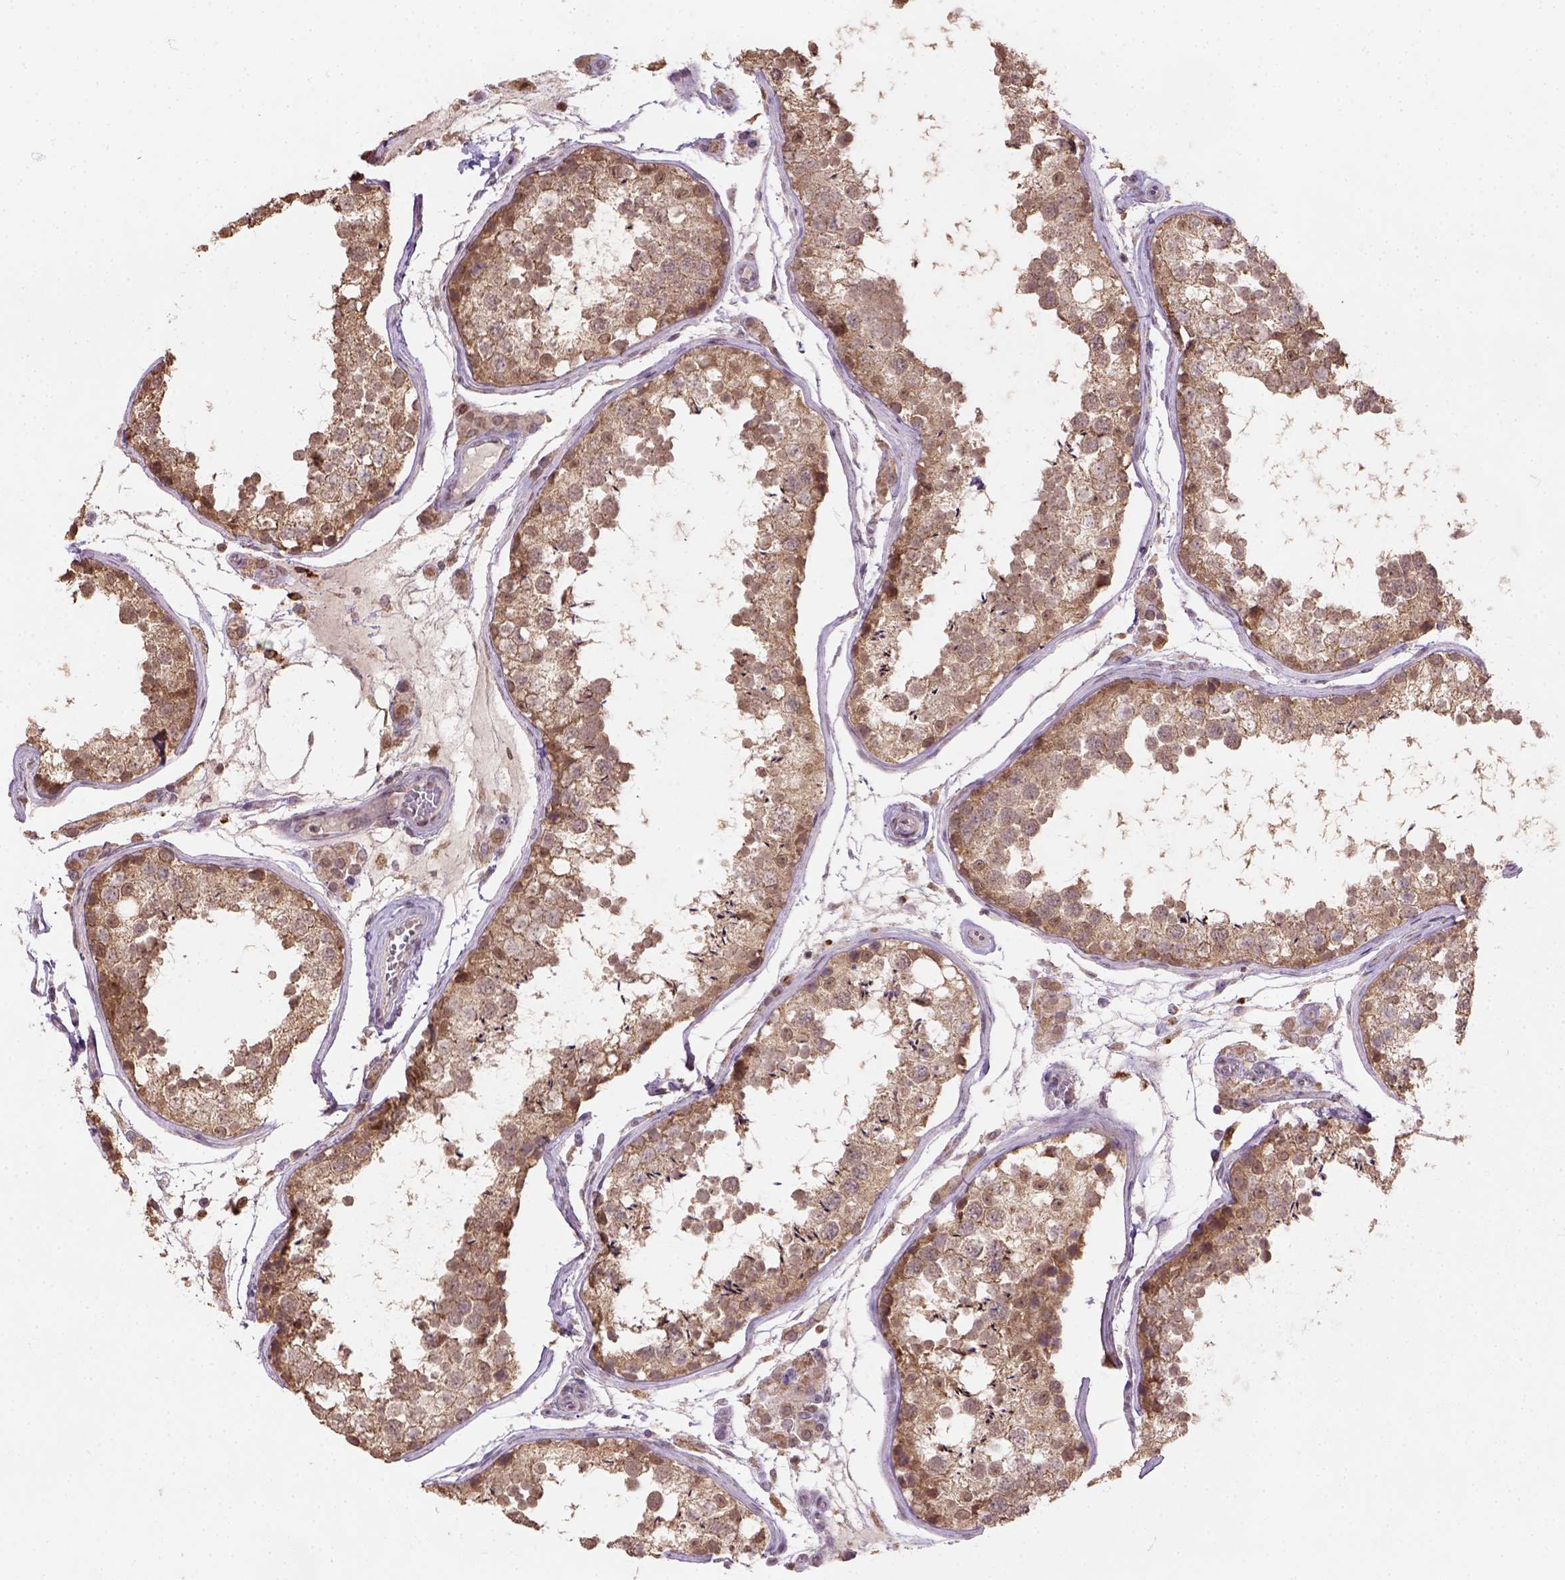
{"staining": {"intensity": "moderate", "quantity": ">75%", "location": "cytoplasmic/membranous,nuclear"}, "tissue": "testis", "cell_type": "Cells in seminiferous ducts", "image_type": "normal", "snomed": [{"axis": "morphology", "description": "Normal tissue, NOS"}, {"axis": "topography", "description": "Testis"}], "caption": "Protein staining displays moderate cytoplasmic/membranous,nuclear positivity in about >75% of cells in seminiferous ducts in normal testis.", "gene": "NUDT10", "patient": {"sex": "male", "age": 29}}